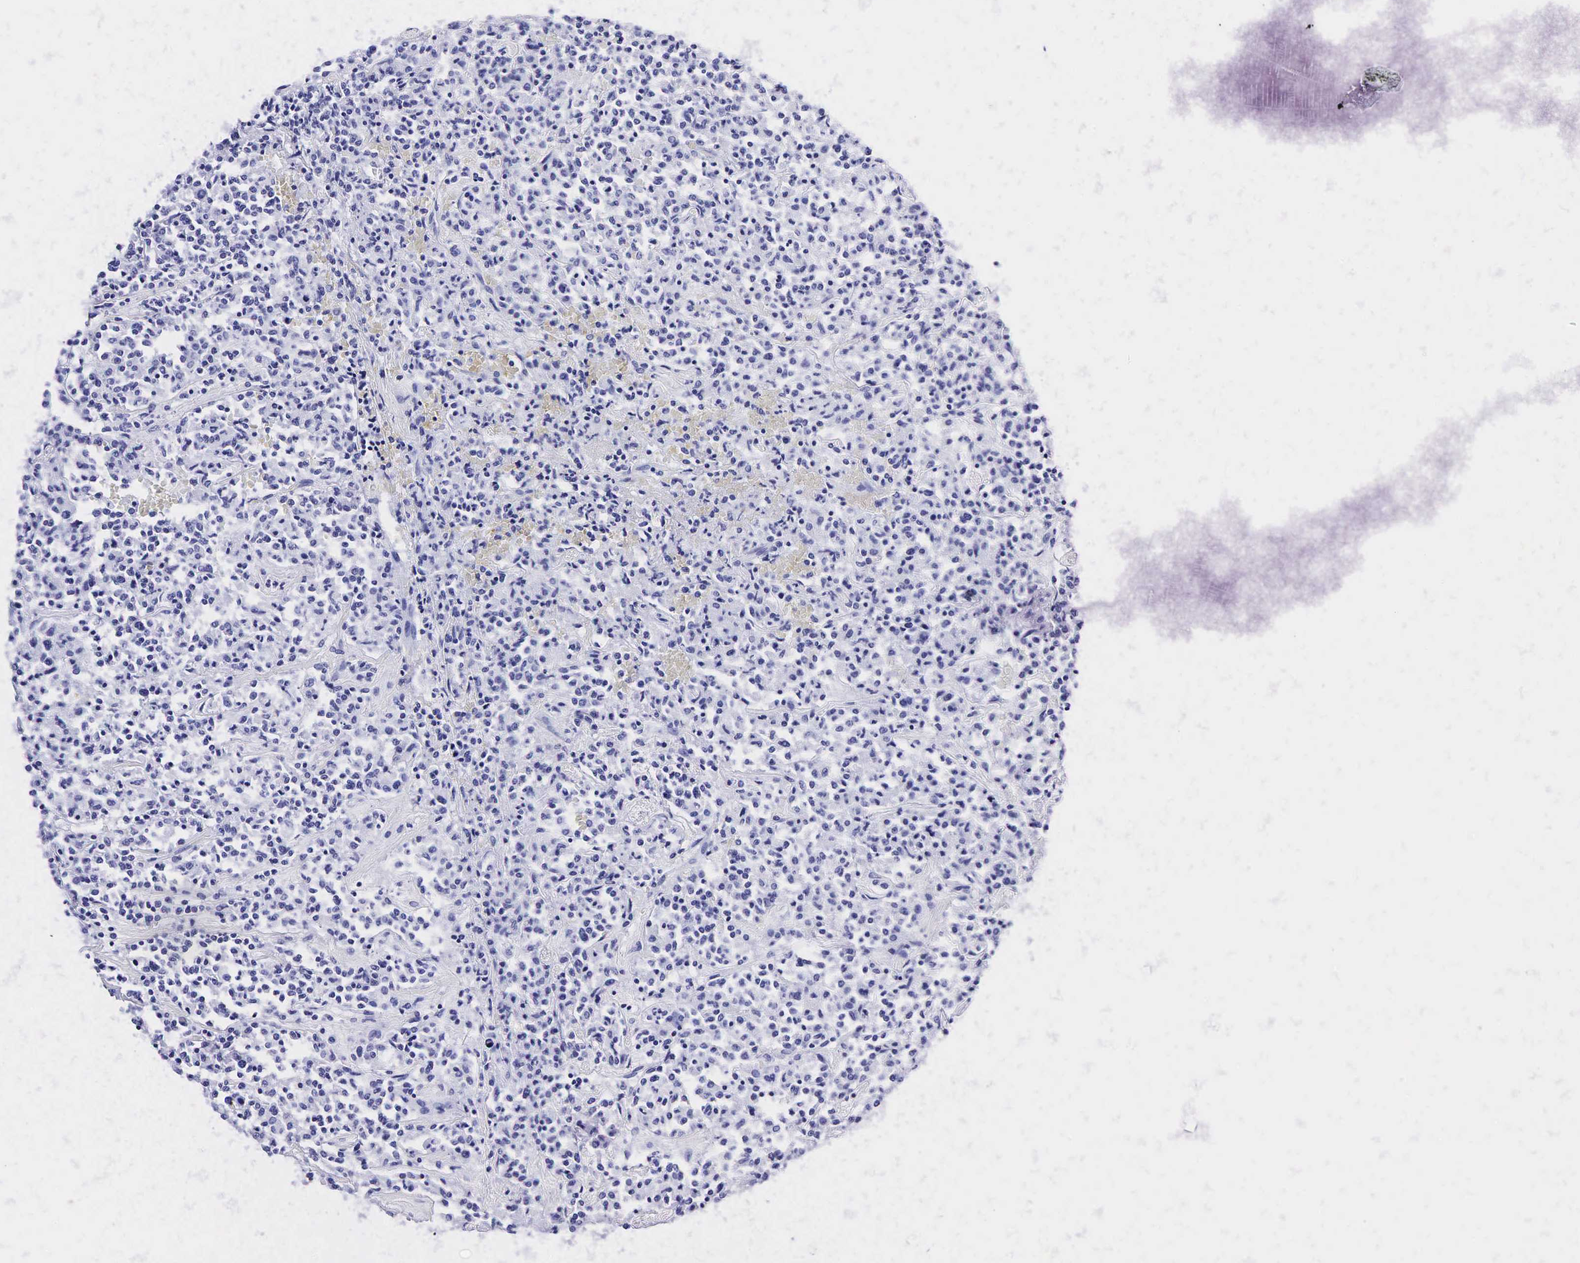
{"staining": {"intensity": "negative", "quantity": "none", "location": "none"}, "tissue": "lymphoma", "cell_type": "Tumor cells", "image_type": "cancer", "snomed": [{"axis": "morphology", "description": "Malignant lymphoma, non-Hodgkin's type, Low grade"}, {"axis": "topography", "description": "Small intestine"}], "caption": "Malignant lymphoma, non-Hodgkin's type (low-grade) was stained to show a protein in brown. There is no significant positivity in tumor cells.", "gene": "KLK3", "patient": {"sex": "female", "age": 59}}